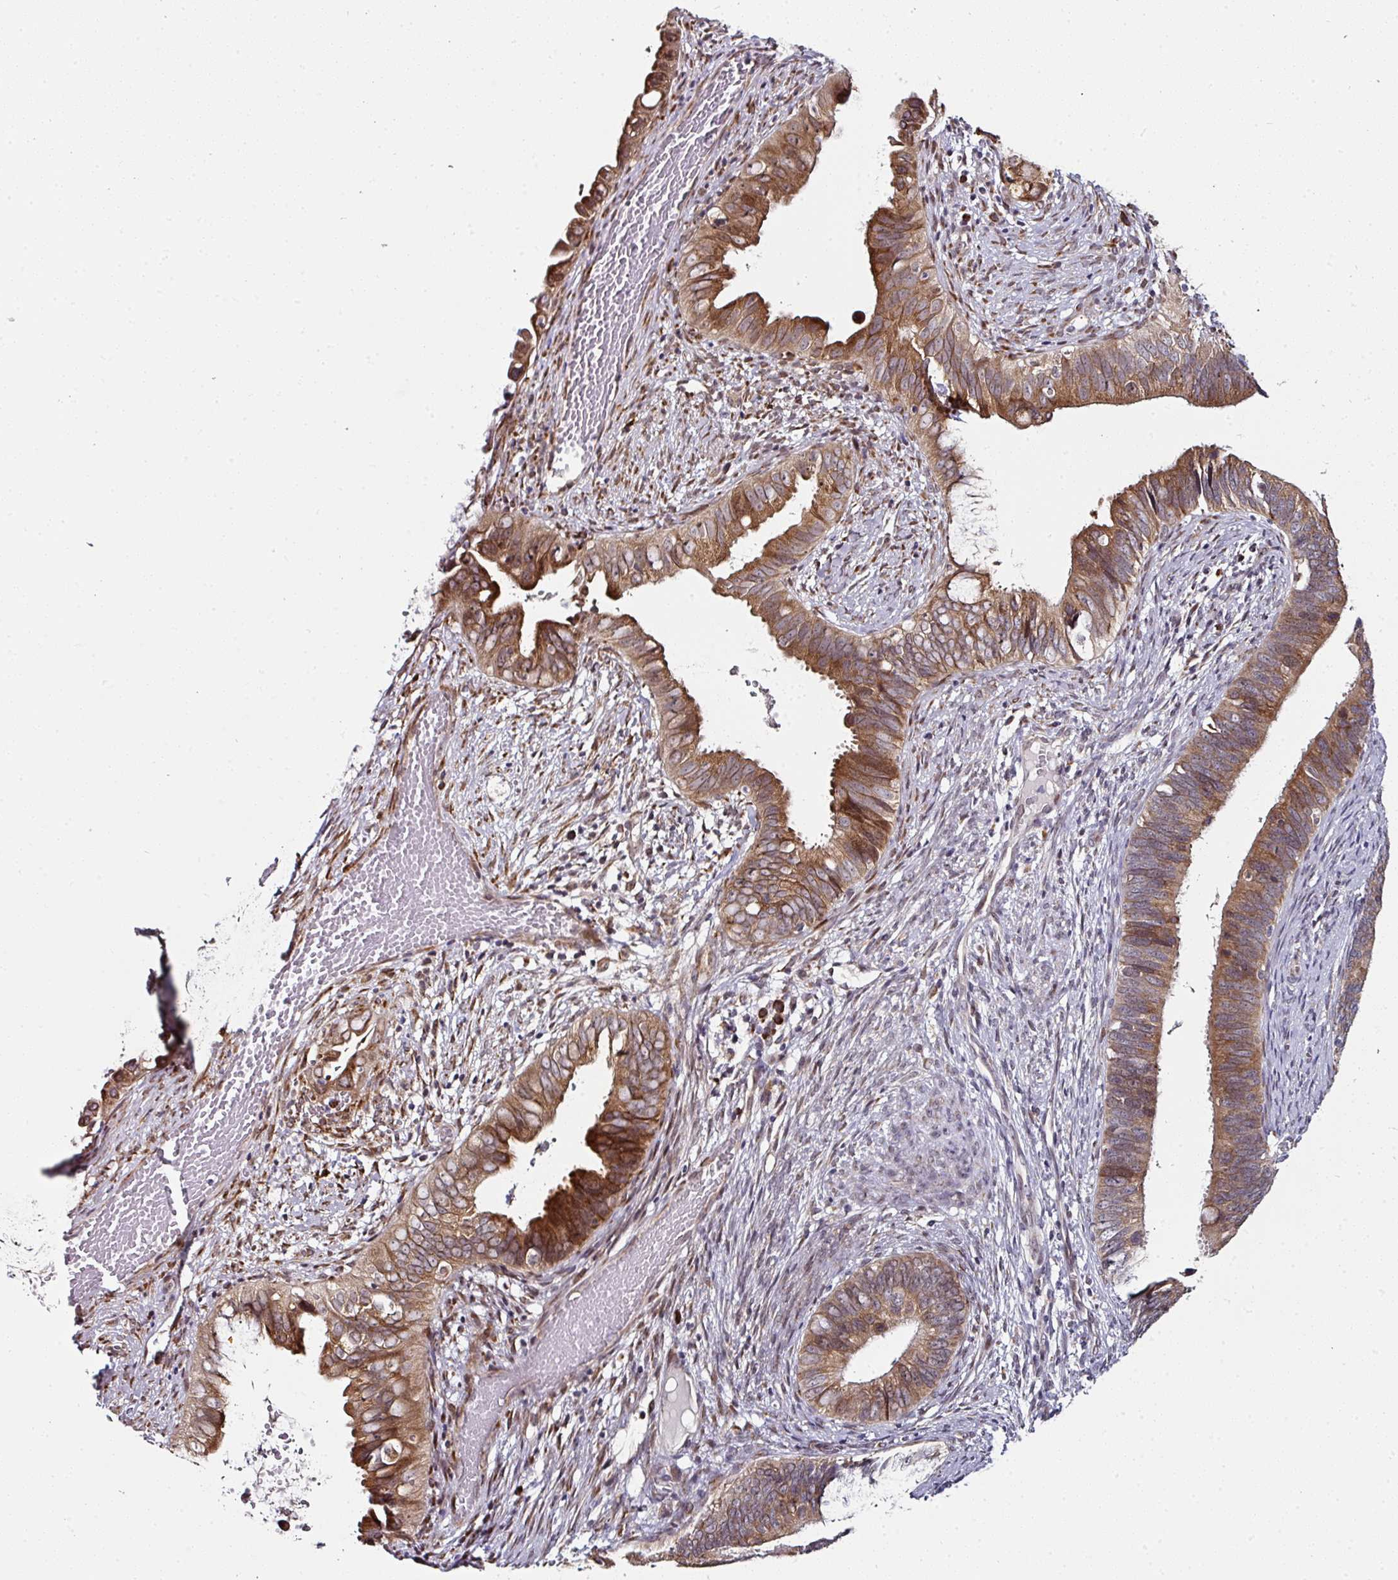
{"staining": {"intensity": "moderate", "quantity": ">75%", "location": "cytoplasmic/membranous"}, "tissue": "cervical cancer", "cell_type": "Tumor cells", "image_type": "cancer", "snomed": [{"axis": "morphology", "description": "Adenocarcinoma, NOS"}, {"axis": "topography", "description": "Cervix"}], "caption": "High-magnification brightfield microscopy of cervical adenocarcinoma stained with DAB (brown) and counterstained with hematoxylin (blue). tumor cells exhibit moderate cytoplasmic/membranous staining is identified in approximately>75% of cells.", "gene": "APOLD1", "patient": {"sex": "female", "age": 42}}